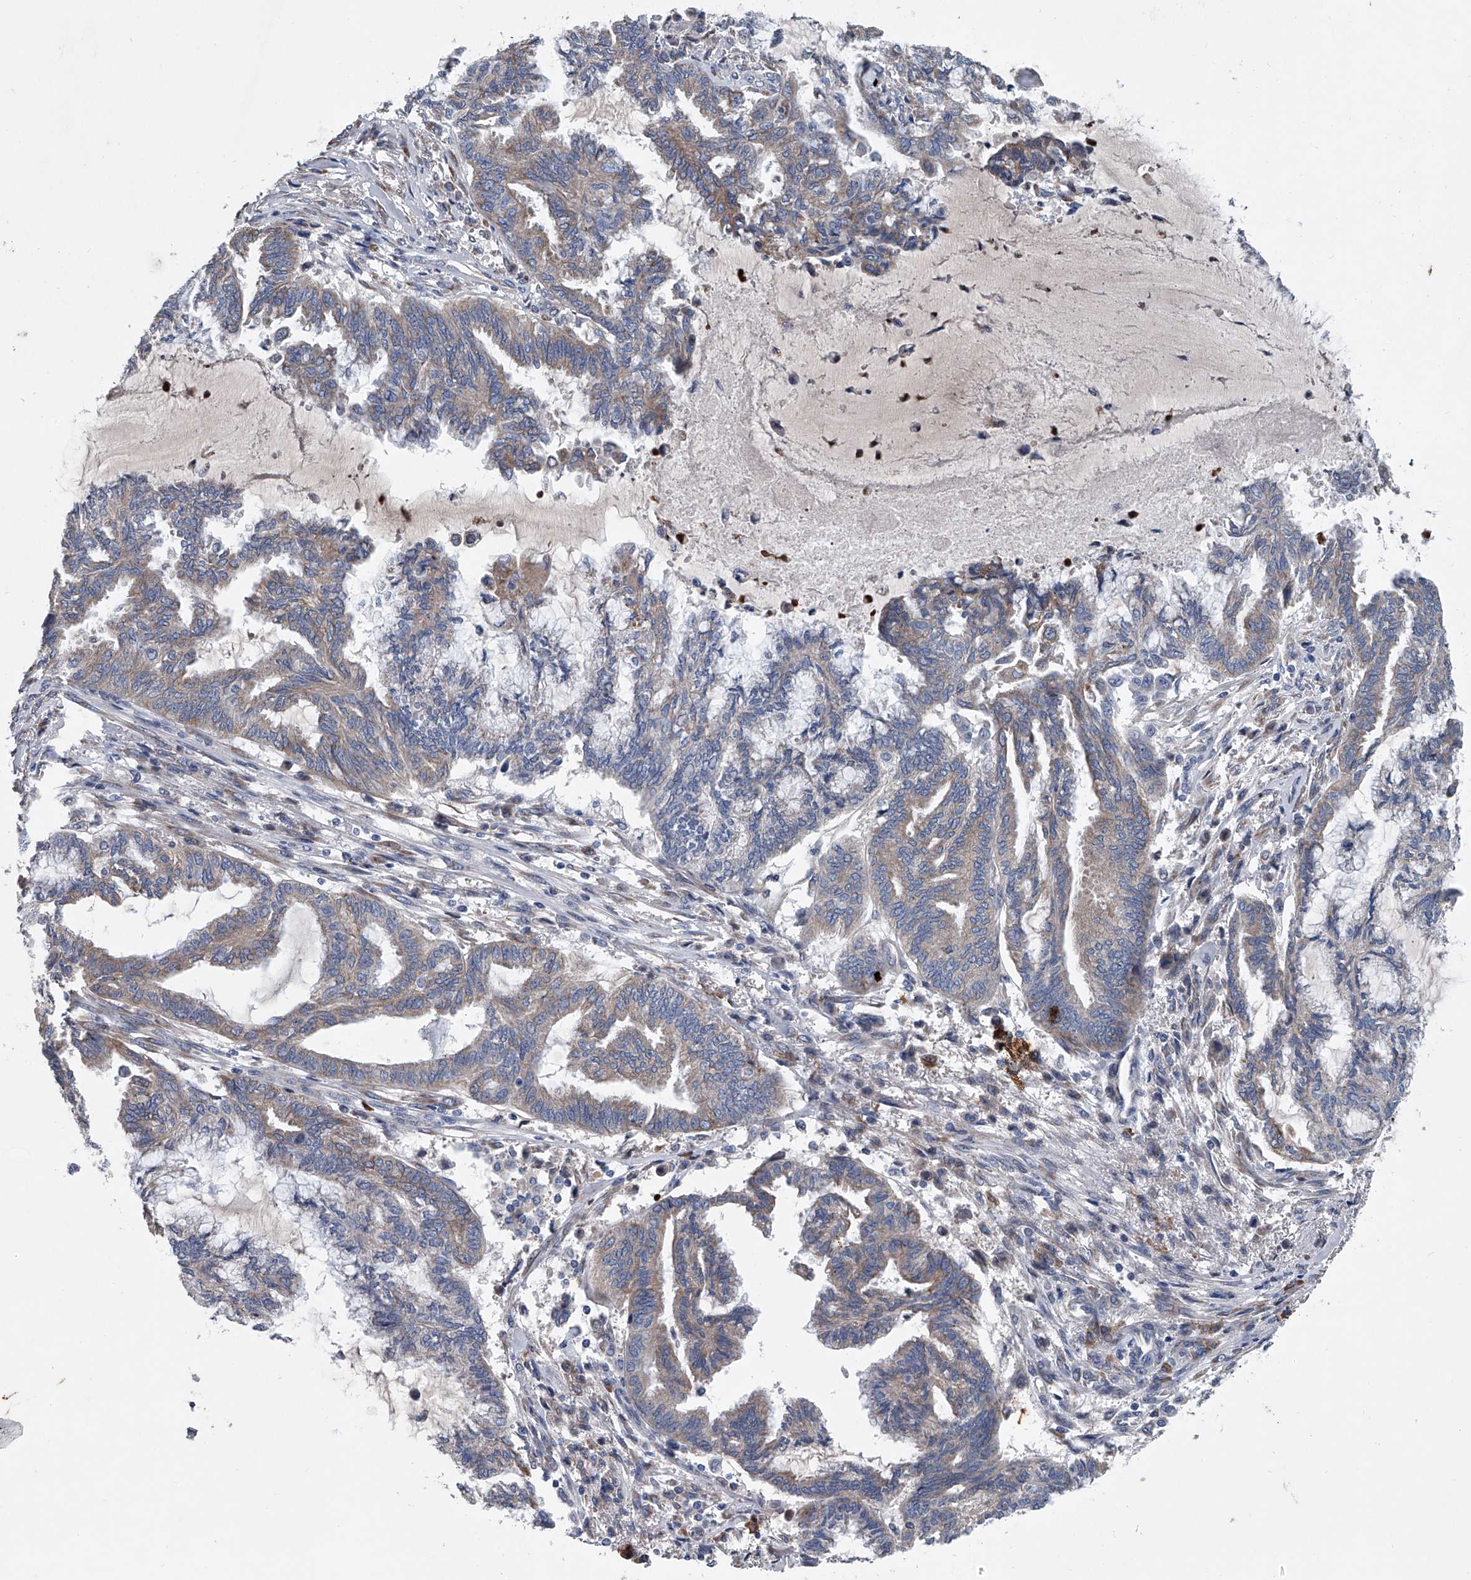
{"staining": {"intensity": "weak", "quantity": "25%-75%", "location": "cytoplasmic/membranous"}, "tissue": "endometrial cancer", "cell_type": "Tumor cells", "image_type": "cancer", "snomed": [{"axis": "morphology", "description": "Adenocarcinoma, NOS"}, {"axis": "topography", "description": "Endometrium"}], "caption": "Immunohistochemistry (IHC) staining of endometrial adenocarcinoma, which demonstrates low levels of weak cytoplasmic/membranous expression in about 25%-75% of tumor cells indicating weak cytoplasmic/membranous protein staining. The staining was performed using DAB (brown) for protein detection and nuclei were counterstained in hematoxylin (blue).", "gene": "ABCG1", "patient": {"sex": "female", "age": 86}}